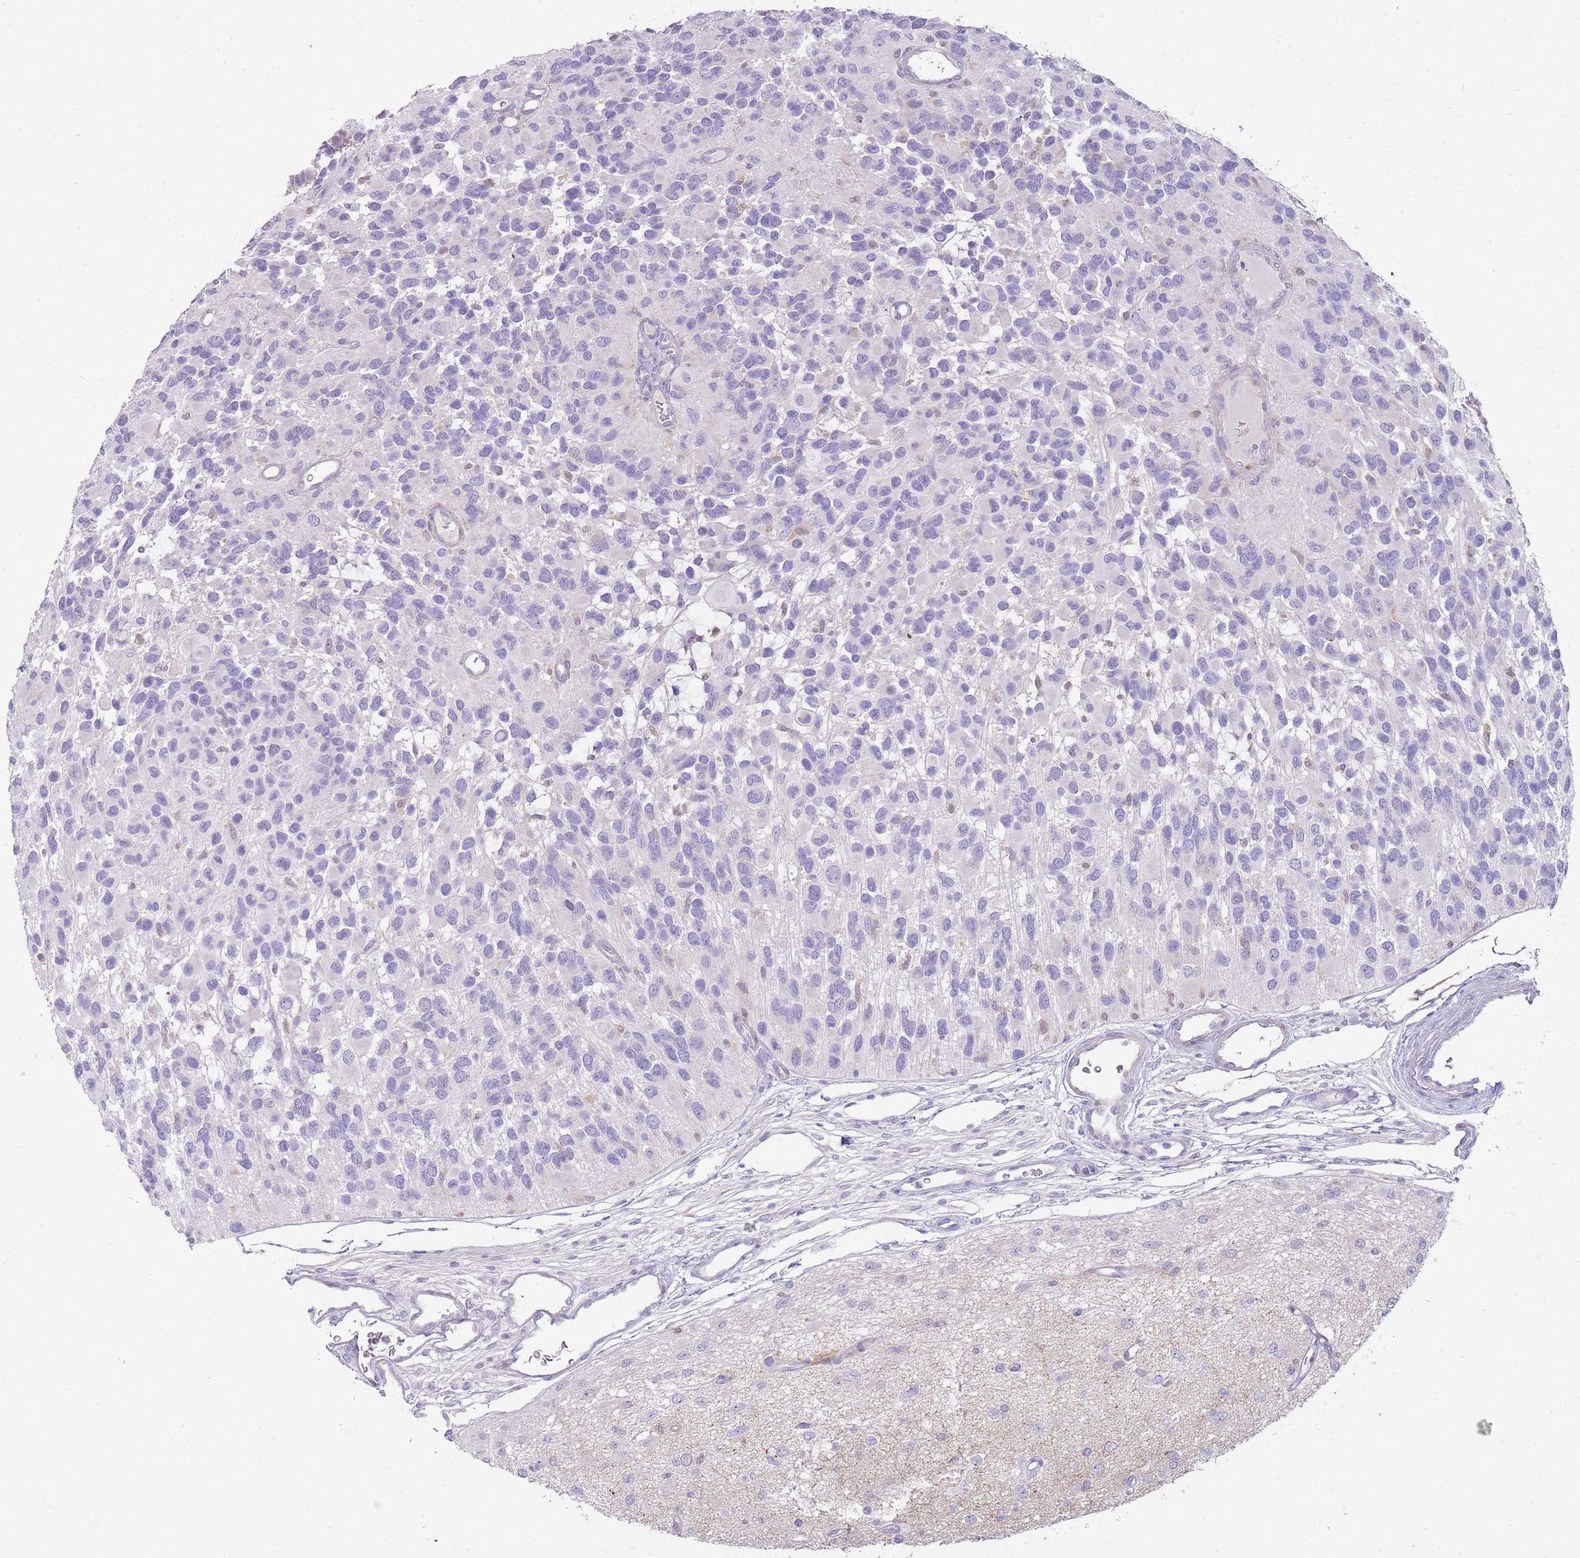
{"staining": {"intensity": "negative", "quantity": "none", "location": "none"}, "tissue": "glioma", "cell_type": "Tumor cells", "image_type": "cancer", "snomed": [{"axis": "morphology", "description": "Glioma, malignant, High grade"}, {"axis": "topography", "description": "Brain"}], "caption": "A photomicrograph of human malignant glioma (high-grade) is negative for staining in tumor cells.", "gene": "DIPK1C", "patient": {"sex": "male", "age": 77}}